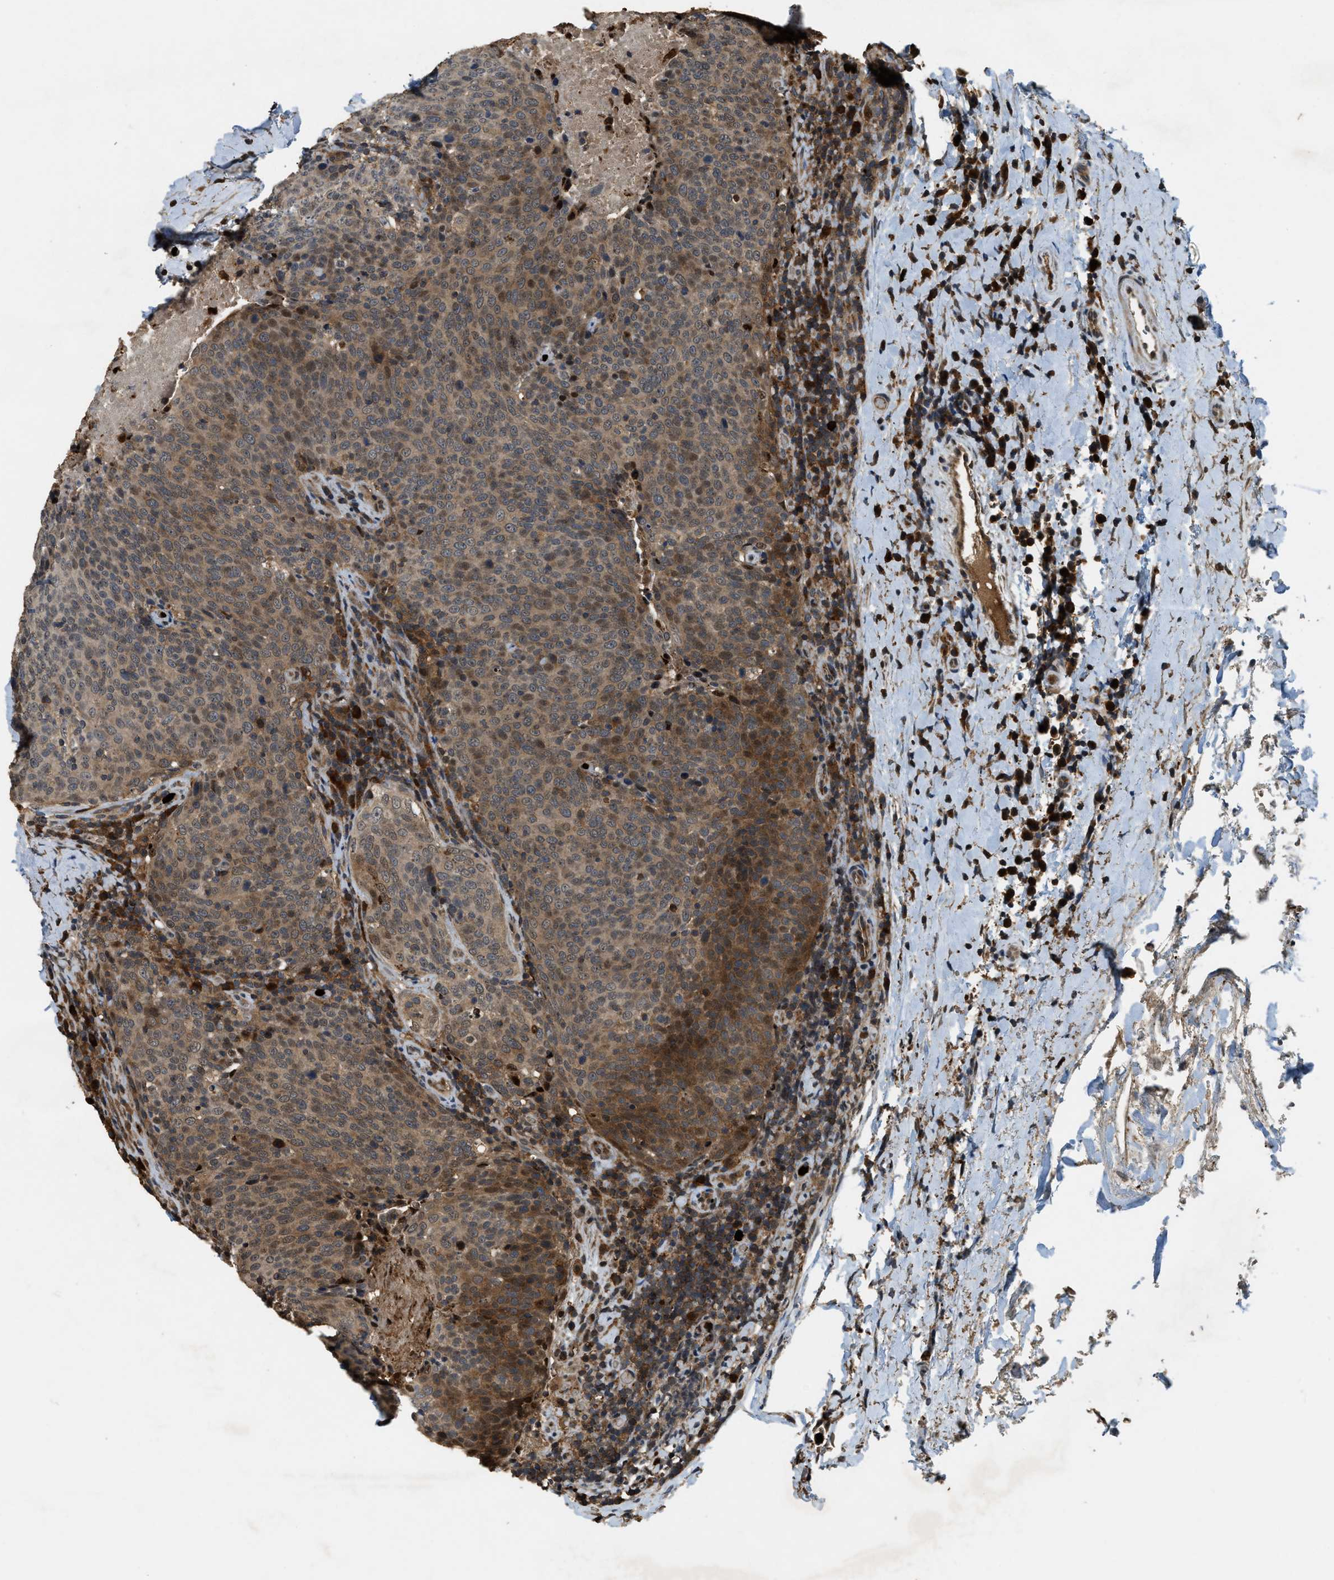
{"staining": {"intensity": "moderate", "quantity": ">75%", "location": "cytoplasmic/membranous"}, "tissue": "head and neck cancer", "cell_type": "Tumor cells", "image_type": "cancer", "snomed": [{"axis": "morphology", "description": "Squamous cell carcinoma, NOS"}, {"axis": "morphology", "description": "Squamous cell carcinoma, metastatic, NOS"}, {"axis": "topography", "description": "Lymph node"}, {"axis": "topography", "description": "Head-Neck"}], "caption": "Immunohistochemical staining of head and neck cancer demonstrates medium levels of moderate cytoplasmic/membranous protein expression in approximately >75% of tumor cells.", "gene": "RNF141", "patient": {"sex": "male", "age": 62}}